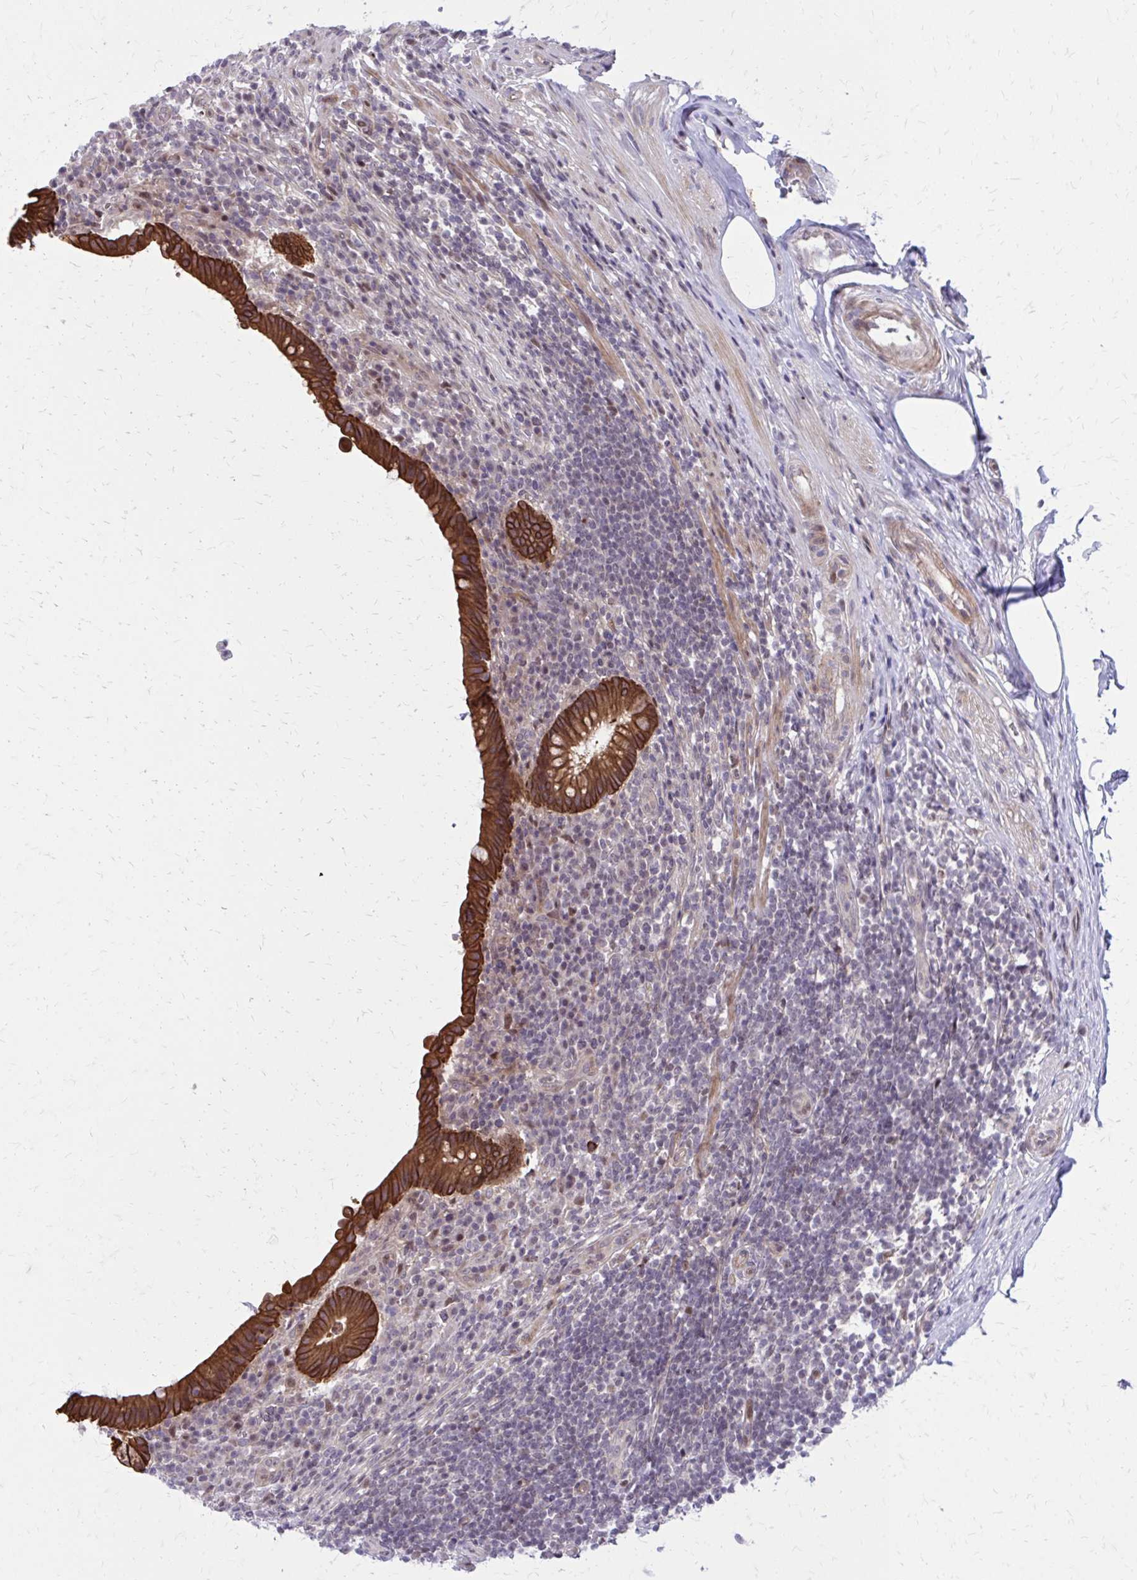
{"staining": {"intensity": "strong", "quantity": ">75%", "location": "cytoplasmic/membranous"}, "tissue": "appendix", "cell_type": "Glandular cells", "image_type": "normal", "snomed": [{"axis": "morphology", "description": "Normal tissue, NOS"}, {"axis": "topography", "description": "Appendix"}], "caption": "Immunohistochemical staining of benign appendix displays strong cytoplasmic/membranous protein expression in about >75% of glandular cells.", "gene": "ANKRD30B", "patient": {"sex": "female", "age": 56}}